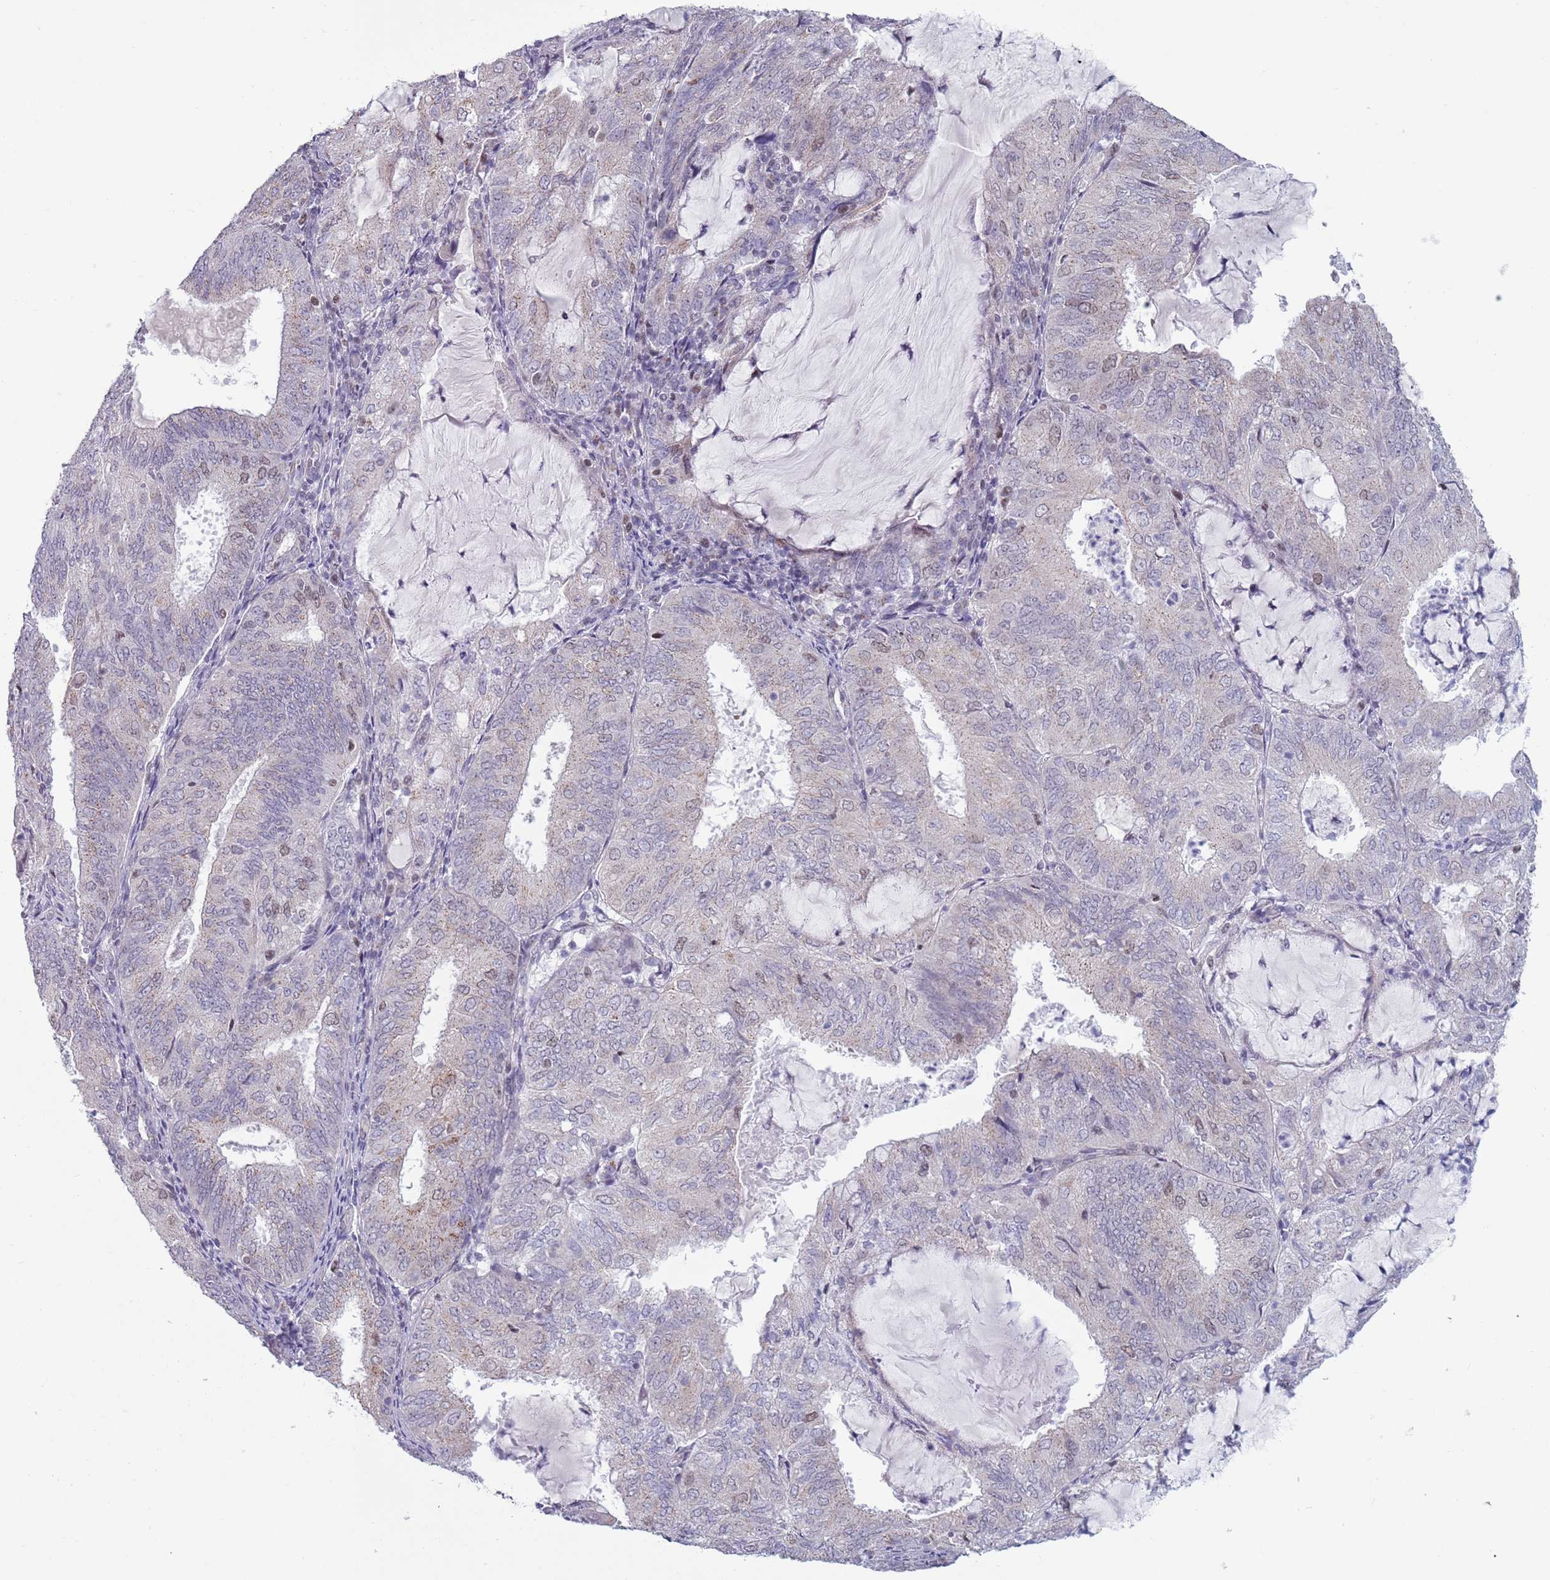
{"staining": {"intensity": "weak", "quantity": "<25%", "location": "nuclear"}, "tissue": "endometrial cancer", "cell_type": "Tumor cells", "image_type": "cancer", "snomed": [{"axis": "morphology", "description": "Adenocarcinoma, NOS"}, {"axis": "topography", "description": "Endometrium"}], "caption": "An immunohistochemistry (IHC) photomicrograph of endometrial adenocarcinoma is shown. There is no staining in tumor cells of endometrial adenocarcinoma.", "gene": "ZKSCAN2", "patient": {"sex": "female", "age": 81}}